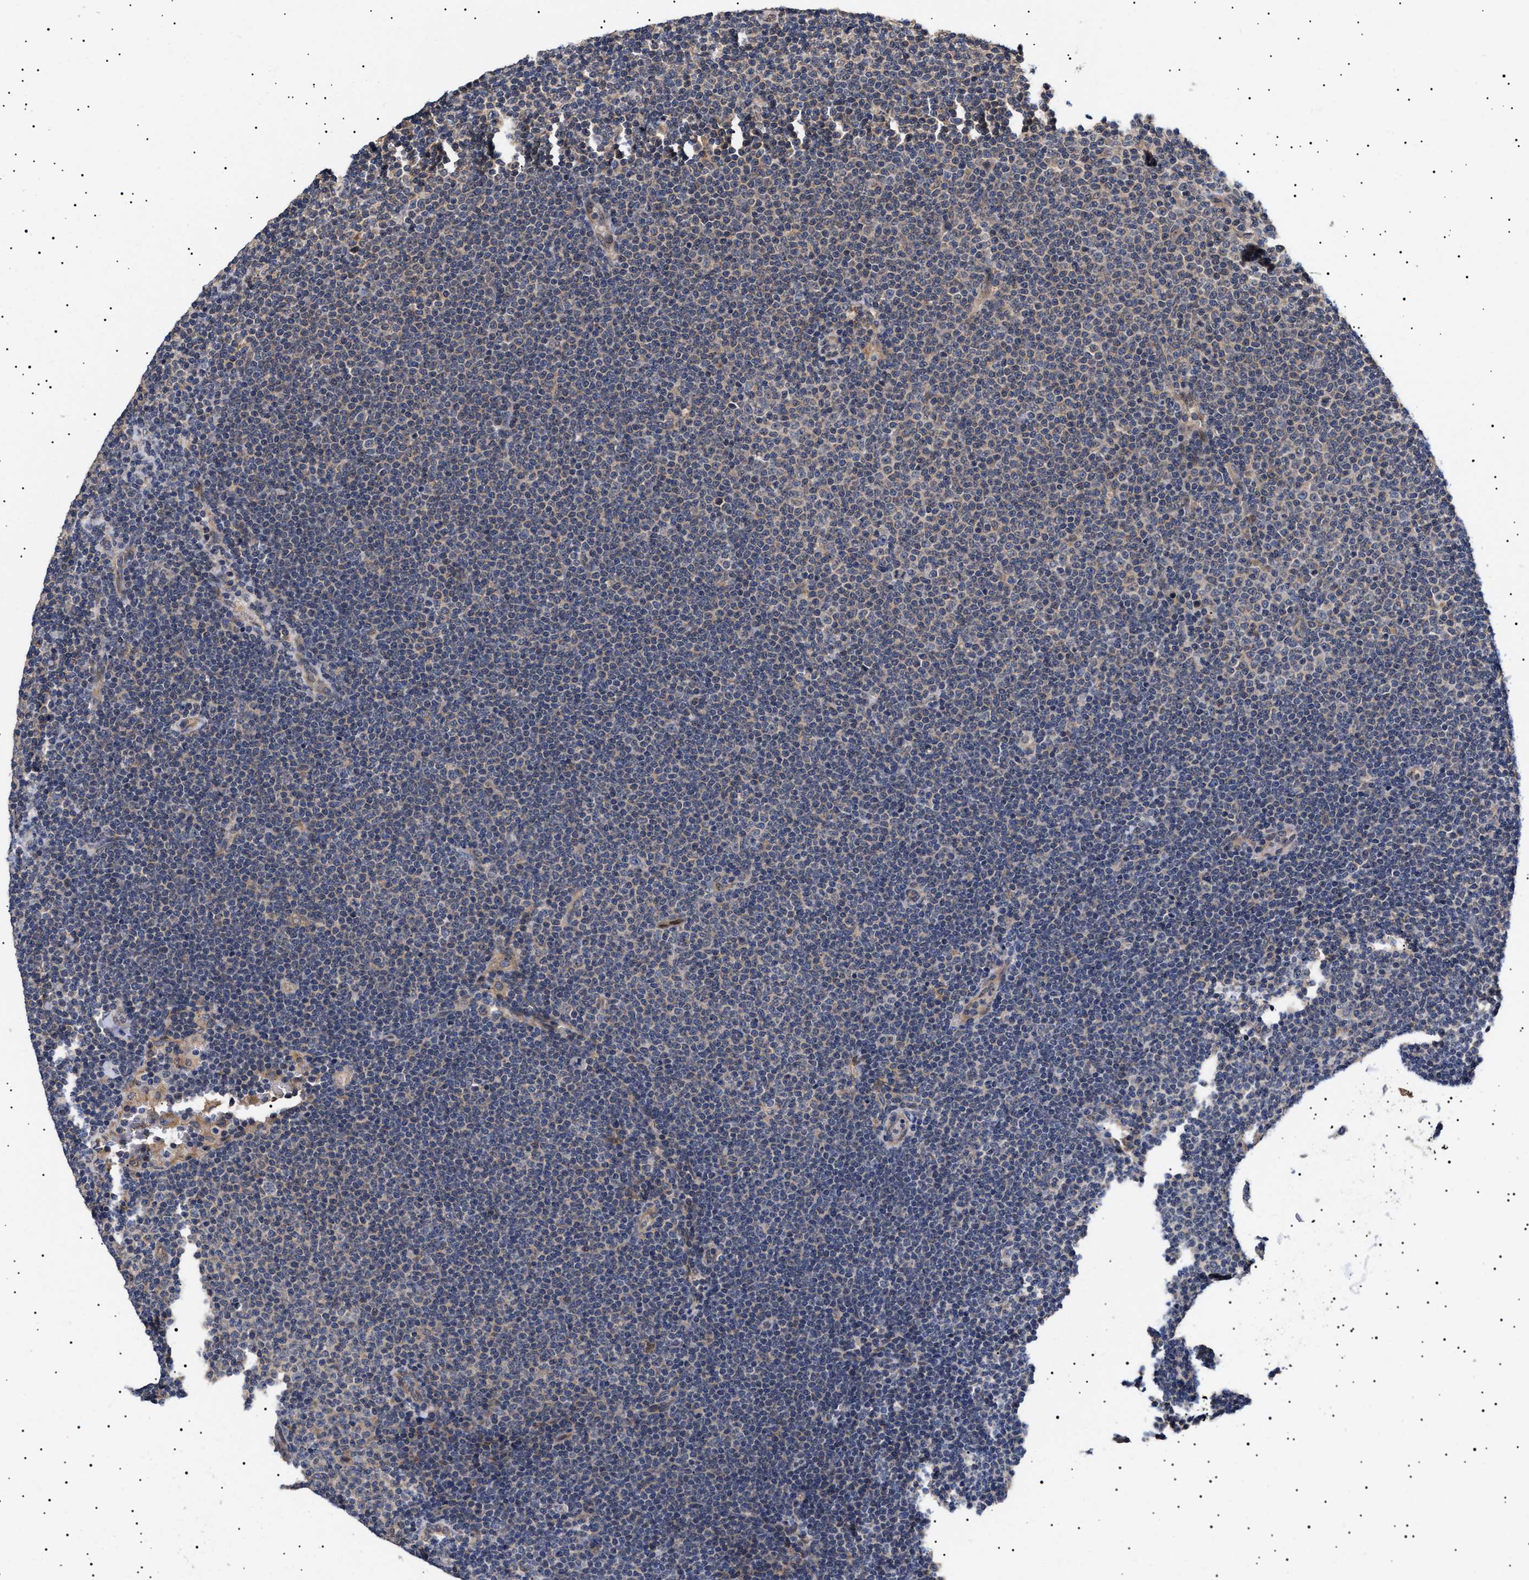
{"staining": {"intensity": "weak", "quantity": "25%-75%", "location": "cytoplasmic/membranous"}, "tissue": "lymphoma", "cell_type": "Tumor cells", "image_type": "cancer", "snomed": [{"axis": "morphology", "description": "Malignant lymphoma, non-Hodgkin's type, Low grade"}, {"axis": "topography", "description": "Lymph node"}], "caption": "Weak cytoplasmic/membranous positivity is identified in approximately 25%-75% of tumor cells in low-grade malignant lymphoma, non-Hodgkin's type.", "gene": "KRBA1", "patient": {"sex": "female", "age": 53}}